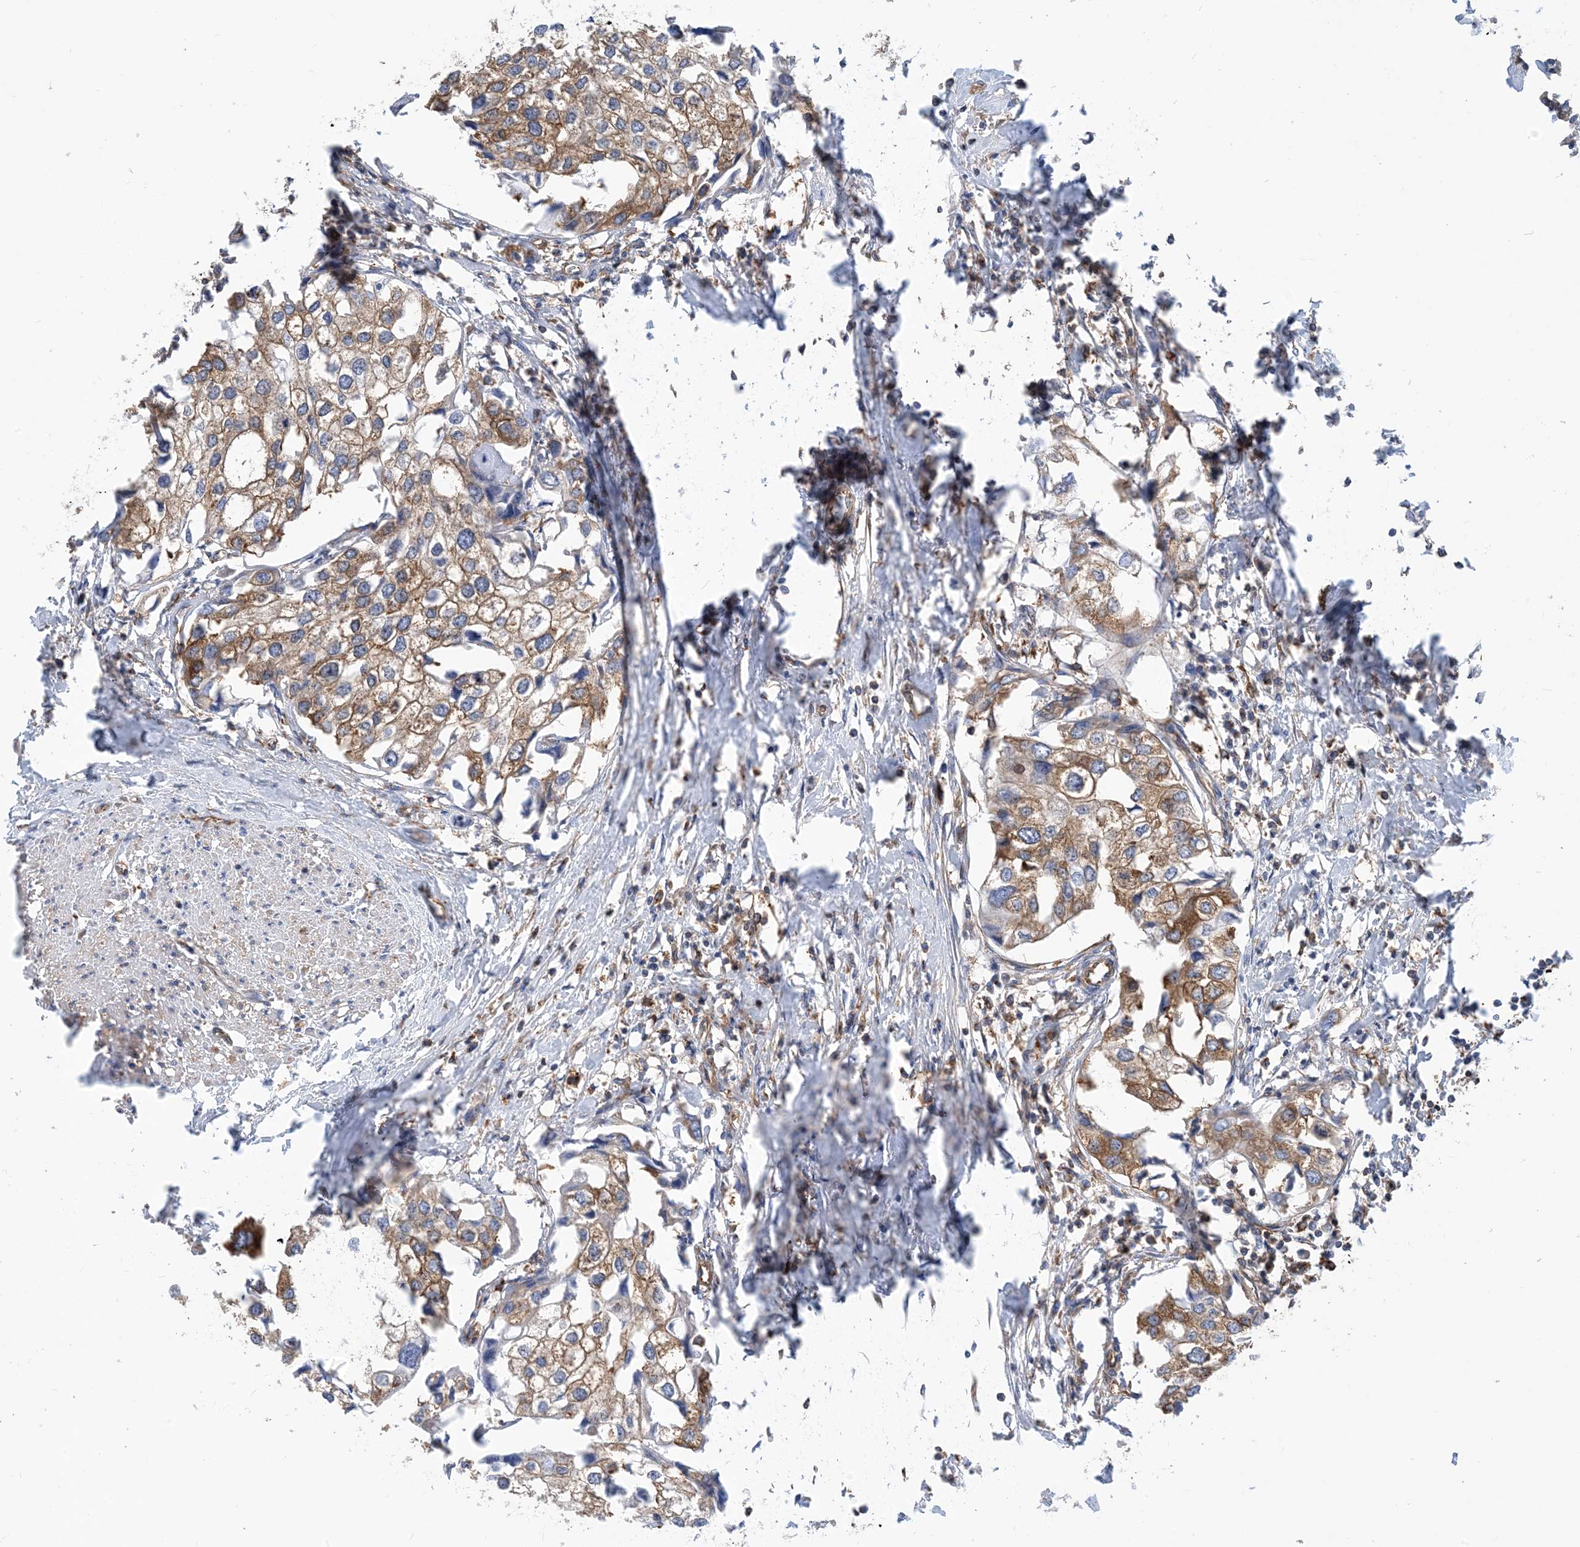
{"staining": {"intensity": "moderate", "quantity": ">75%", "location": "cytoplasmic/membranous"}, "tissue": "urothelial cancer", "cell_type": "Tumor cells", "image_type": "cancer", "snomed": [{"axis": "morphology", "description": "Urothelial carcinoma, High grade"}, {"axis": "topography", "description": "Urinary bladder"}], "caption": "Urothelial cancer stained for a protein (brown) shows moderate cytoplasmic/membranous positive positivity in about >75% of tumor cells.", "gene": "DYNC1LI1", "patient": {"sex": "male", "age": 64}}